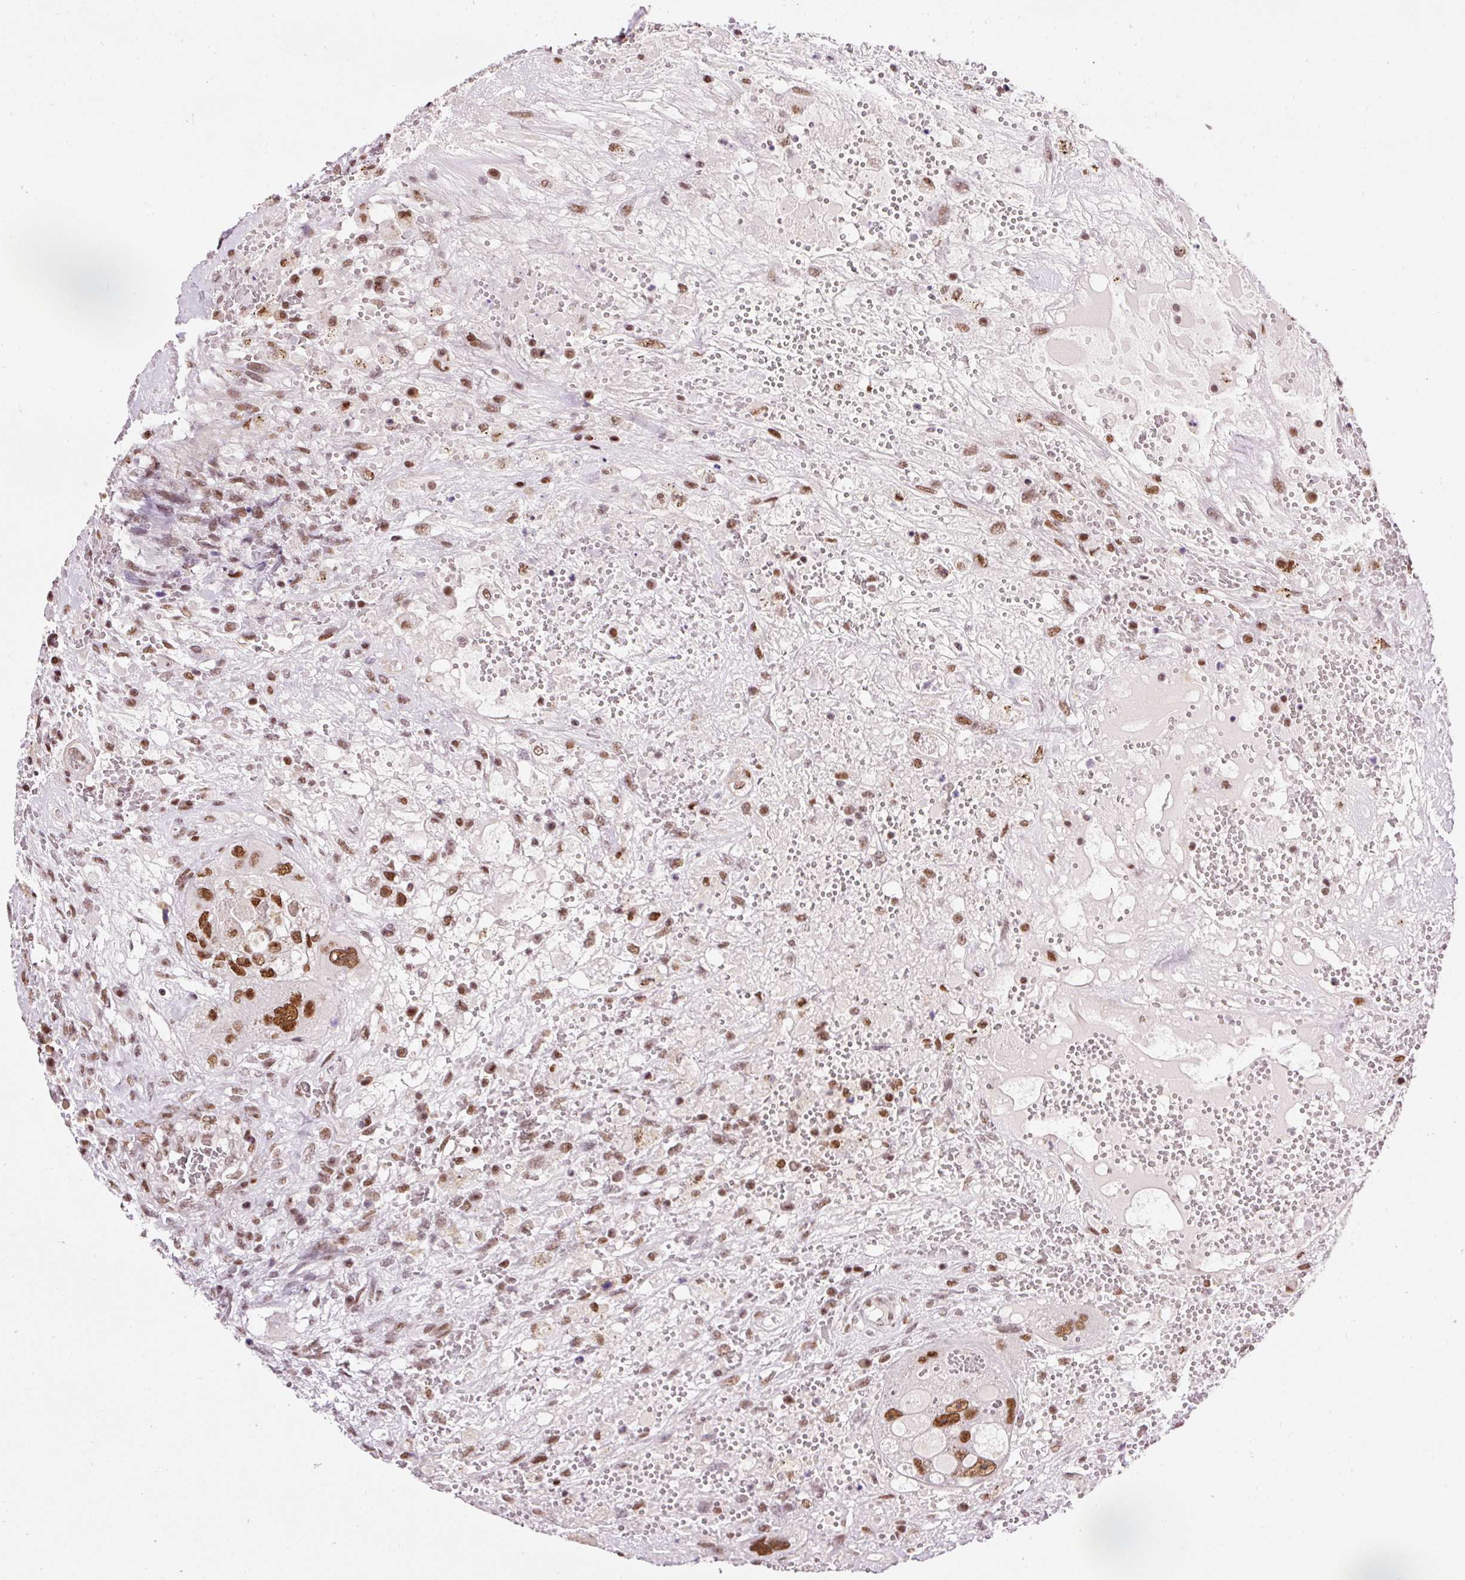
{"staining": {"intensity": "strong", "quantity": ">75%", "location": "nuclear"}, "tissue": "testis cancer", "cell_type": "Tumor cells", "image_type": "cancer", "snomed": [{"axis": "morphology", "description": "Carcinoma, Embryonal, NOS"}, {"axis": "topography", "description": "Testis"}], "caption": "The histopathology image demonstrates staining of testis cancer, revealing strong nuclear protein positivity (brown color) within tumor cells. (Brightfield microscopy of DAB IHC at high magnification).", "gene": "HNRNPC", "patient": {"sex": "male", "age": 26}}